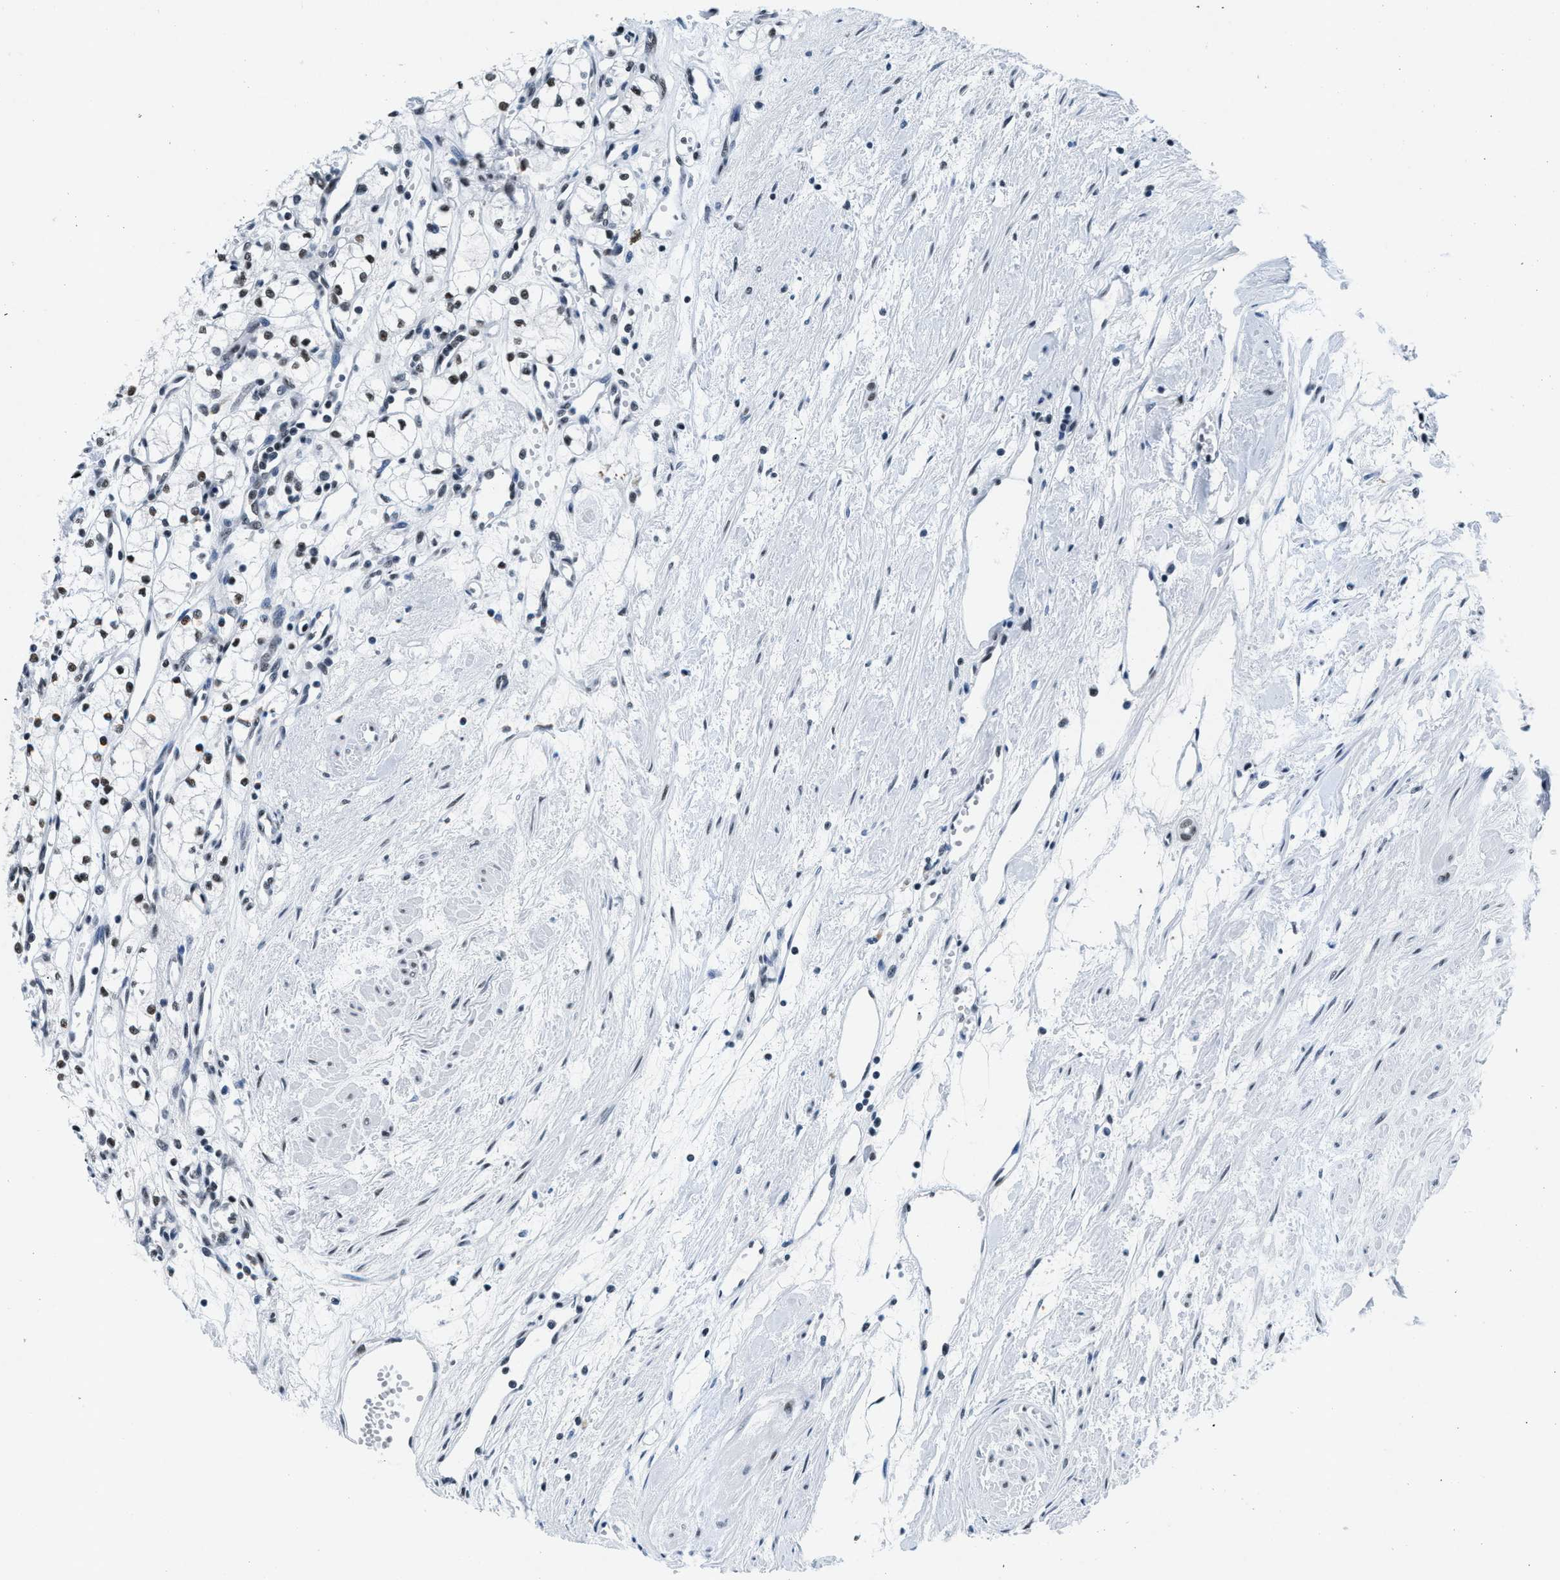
{"staining": {"intensity": "moderate", "quantity": ">75%", "location": "nuclear"}, "tissue": "renal cancer", "cell_type": "Tumor cells", "image_type": "cancer", "snomed": [{"axis": "morphology", "description": "Adenocarcinoma, NOS"}, {"axis": "topography", "description": "Kidney"}], "caption": "This is a histology image of IHC staining of renal cancer, which shows moderate expression in the nuclear of tumor cells.", "gene": "ATF2", "patient": {"sex": "male", "age": 59}}